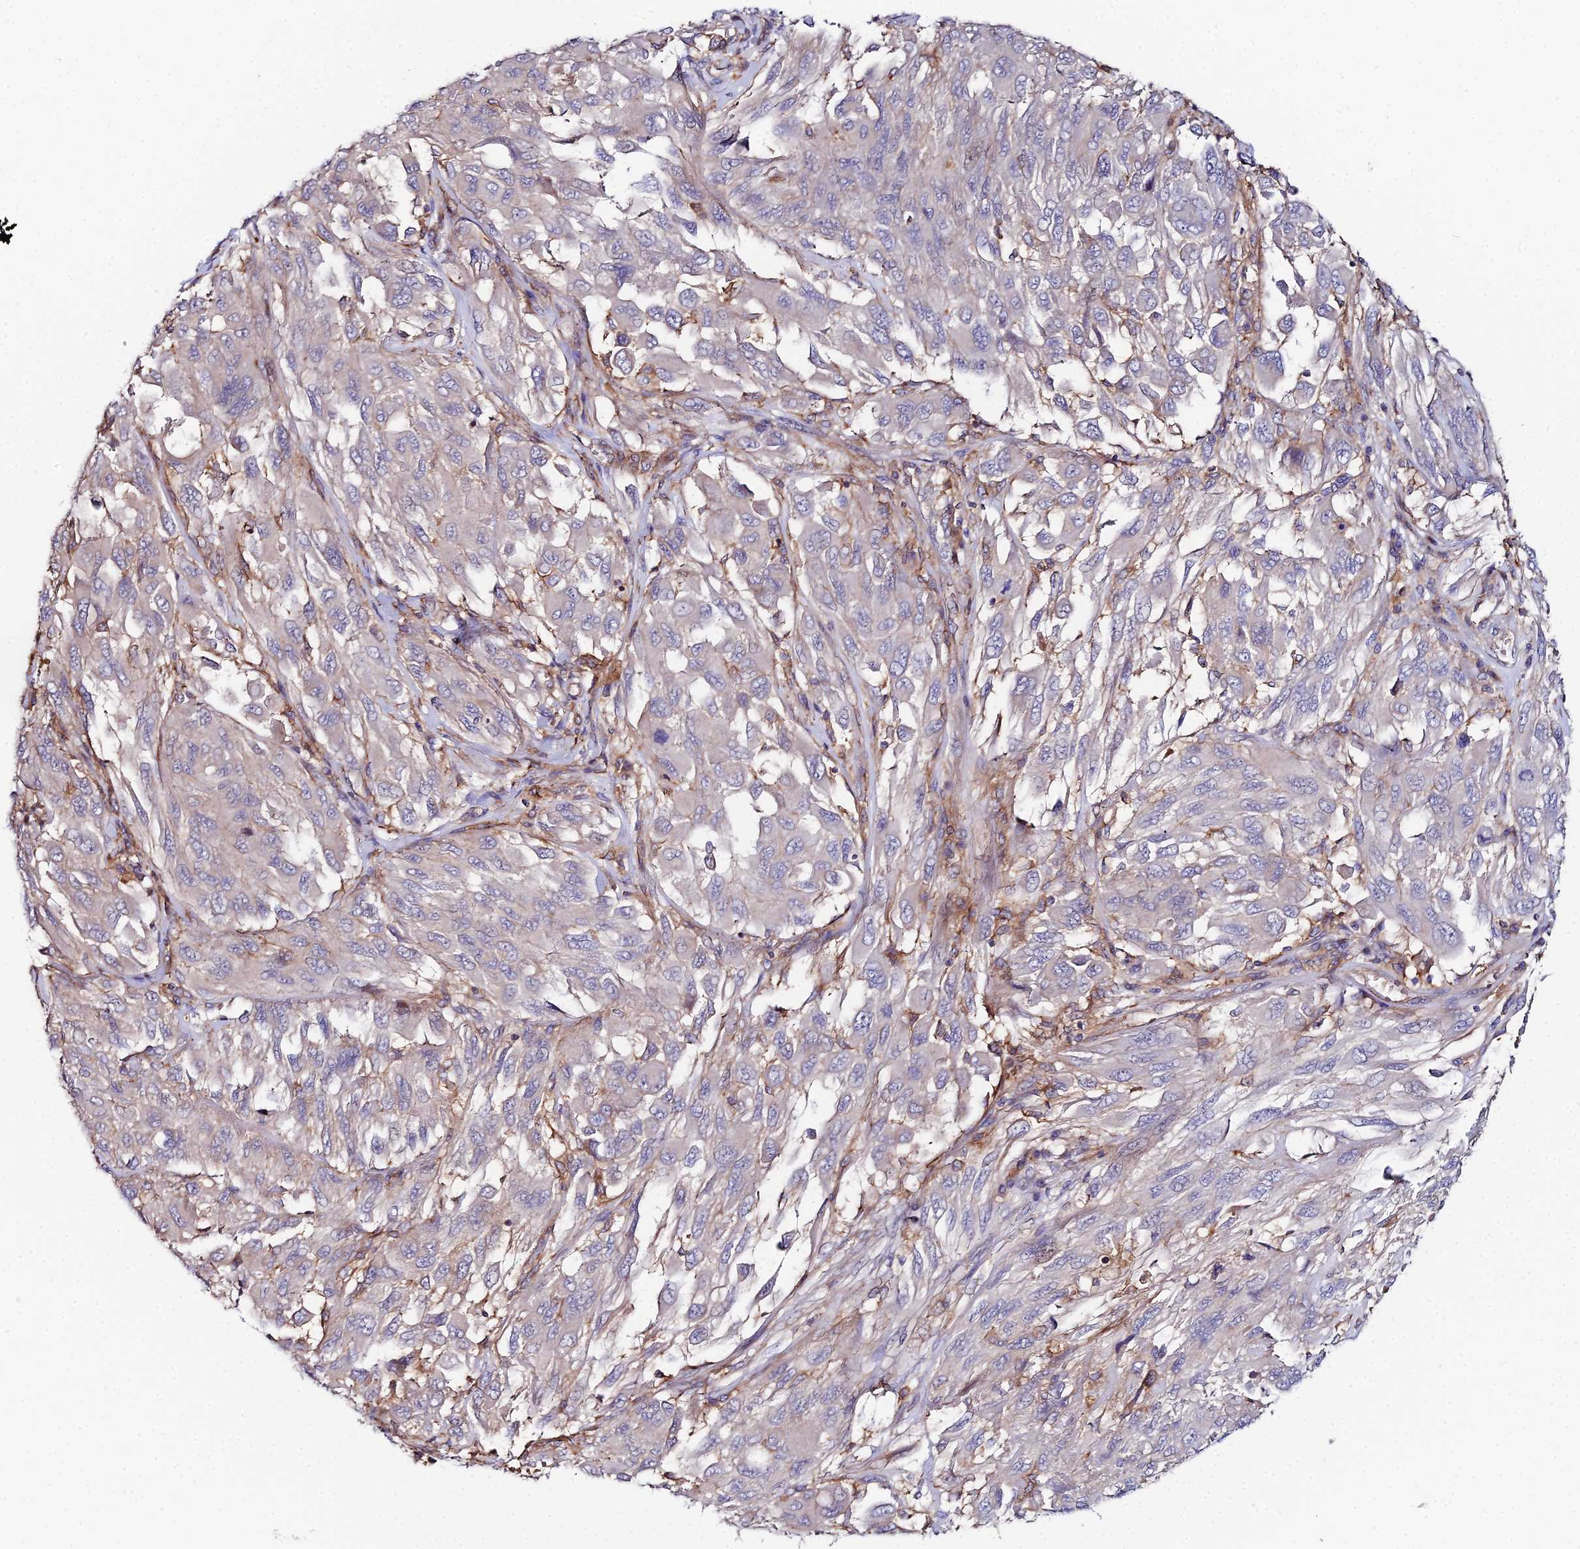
{"staining": {"intensity": "negative", "quantity": "none", "location": "none"}, "tissue": "melanoma", "cell_type": "Tumor cells", "image_type": "cancer", "snomed": [{"axis": "morphology", "description": "Malignant melanoma, NOS"}, {"axis": "topography", "description": "Skin"}], "caption": "IHC photomicrograph of malignant melanoma stained for a protein (brown), which exhibits no positivity in tumor cells.", "gene": "GNG5B", "patient": {"sex": "female", "age": 91}}